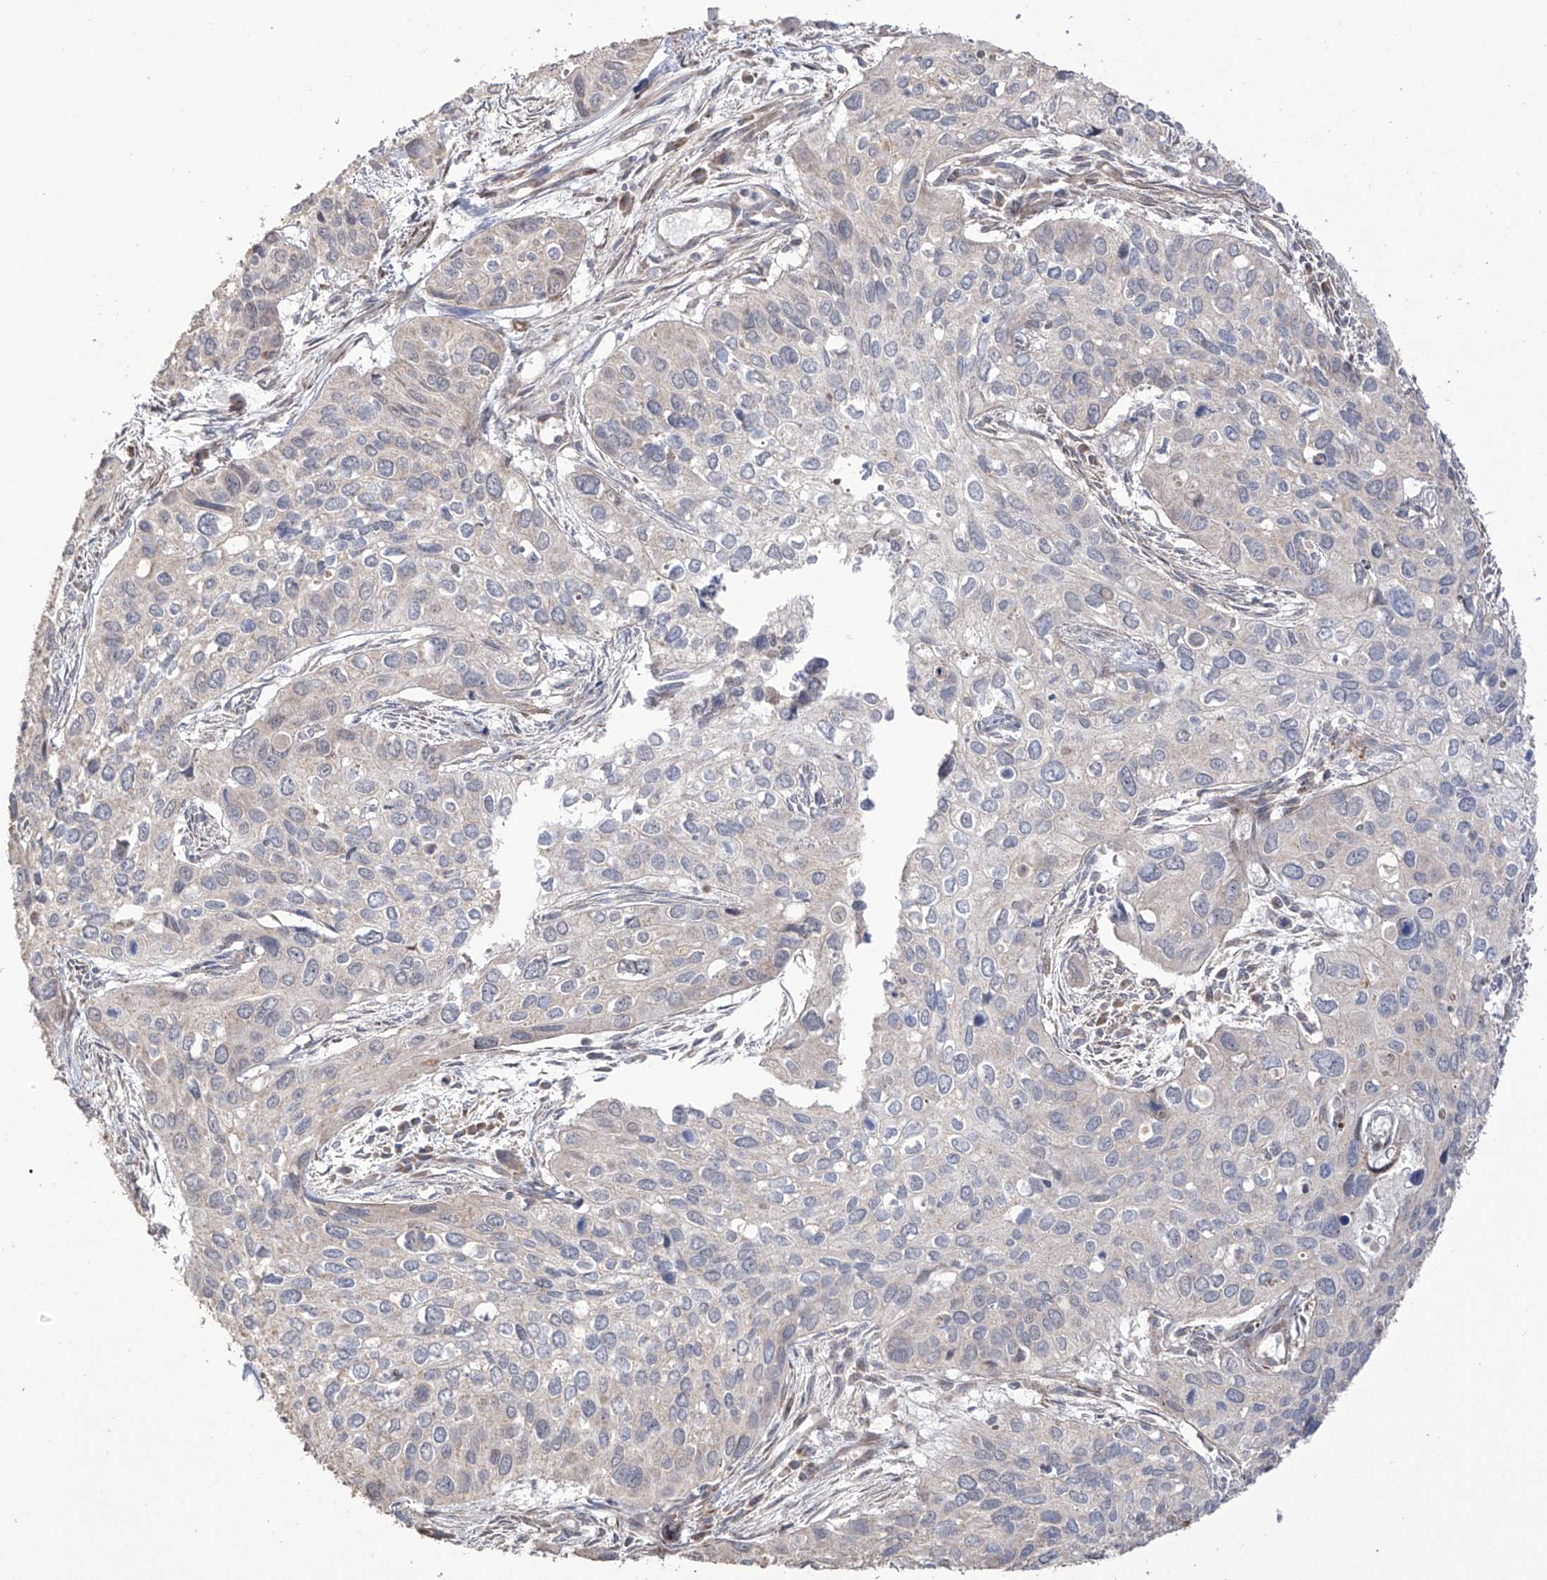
{"staining": {"intensity": "negative", "quantity": "none", "location": "none"}, "tissue": "cervical cancer", "cell_type": "Tumor cells", "image_type": "cancer", "snomed": [{"axis": "morphology", "description": "Squamous cell carcinoma, NOS"}, {"axis": "topography", "description": "Cervix"}], "caption": "This micrograph is of cervical squamous cell carcinoma stained with IHC to label a protein in brown with the nuclei are counter-stained blue. There is no expression in tumor cells. The staining is performed using DAB brown chromogen with nuclei counter-stained in using hematoxylin.", "gene": "YKT6", "patient": {"sex": "female", "age": 55}}